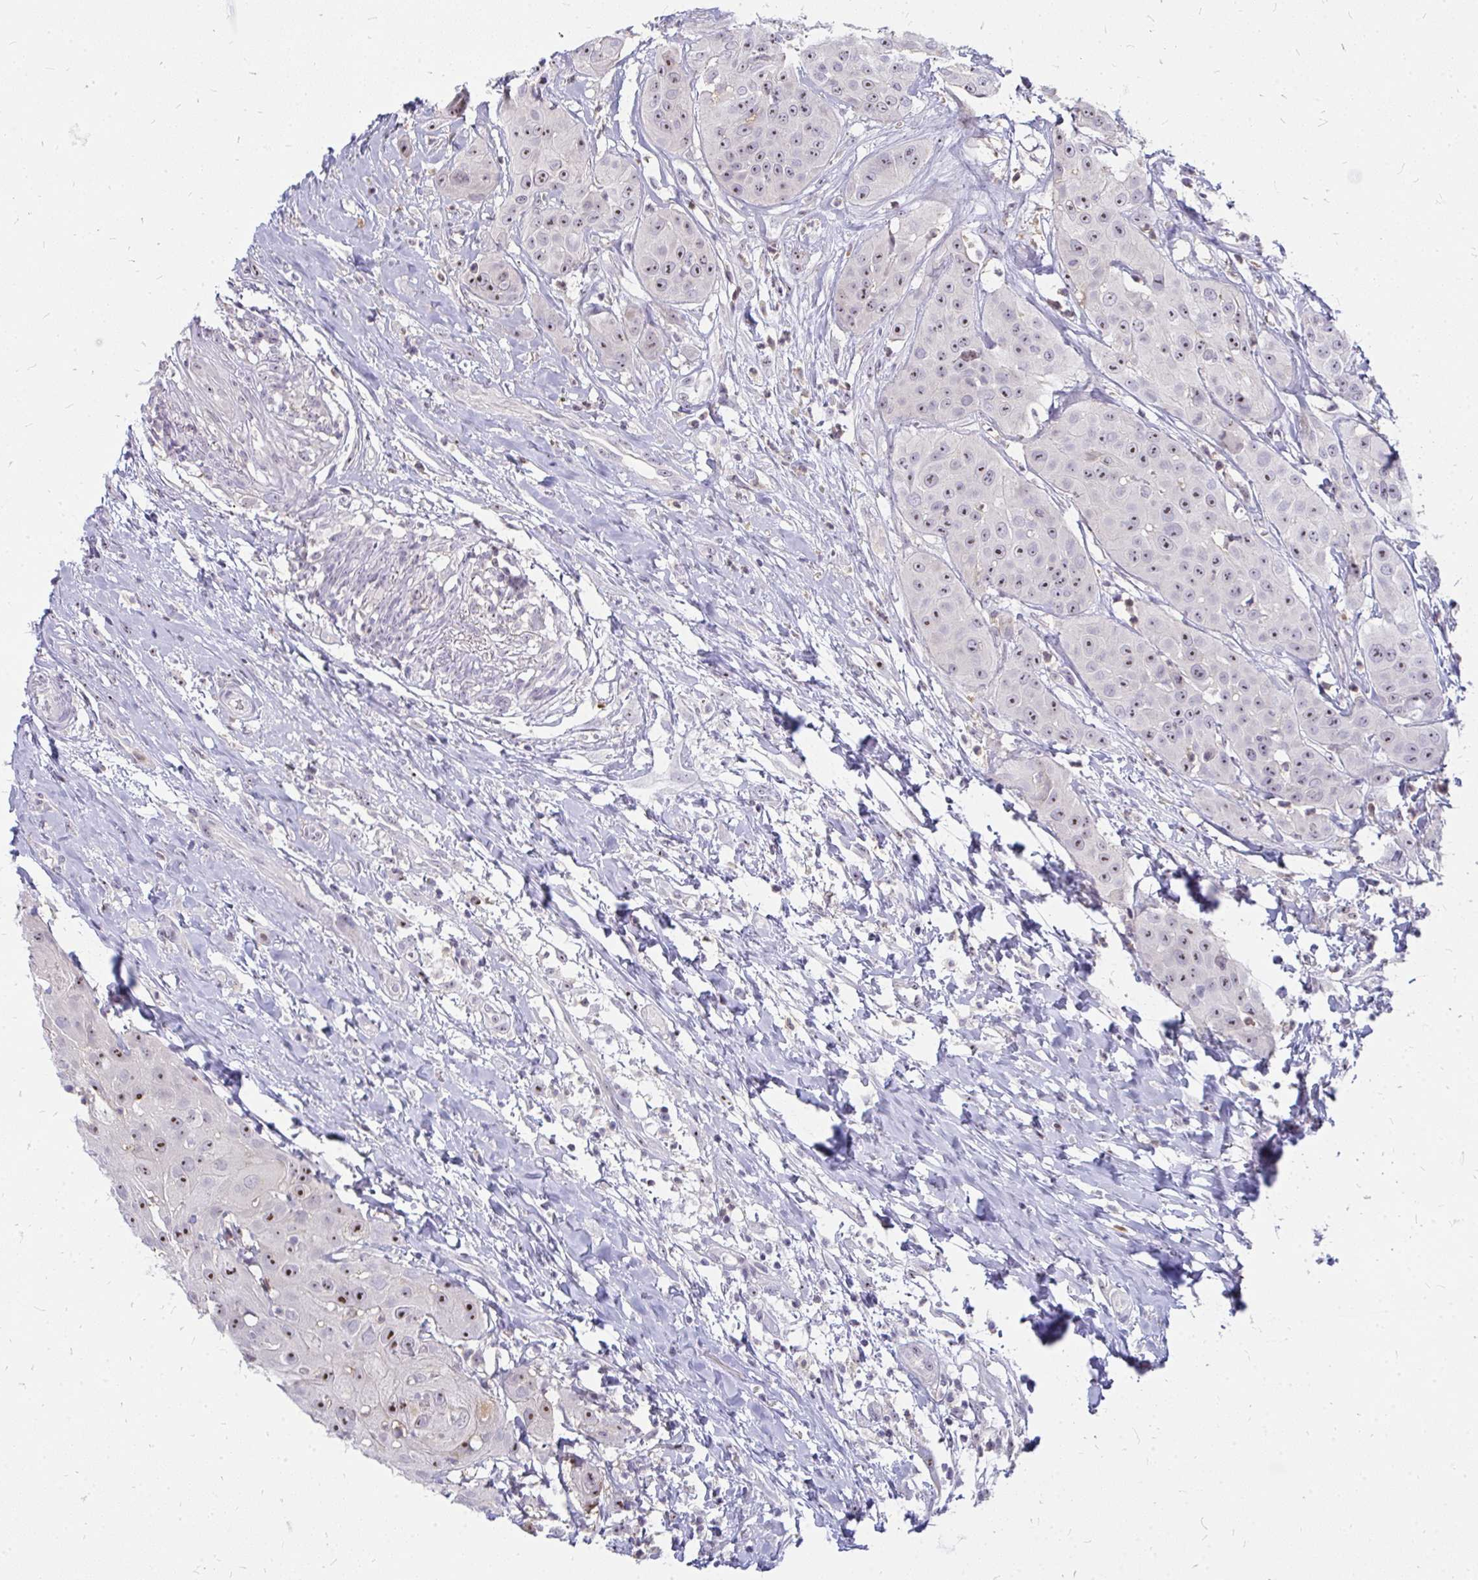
{"staining": {"intensity": "moderate", "quantity": ">75%", "location": "nuclear"}, "tissue": "head and neck cancer", "cell_type": "Tumor cells", "image_type": "cancer", "snomed": [{"axis": "morphology", "description": "Squamous cell carcinoma, NOS"}, {"axis": "topography", "description": "Head-Neck"}], "caption": "Squamous cell carcinoma (head and neck) stained with a brown dye shows moderate nuclear positive positivity in approximately >75% of tumor cells.", "gene": "FAM9A", "patient": {"sex": "male", "age": 83}}